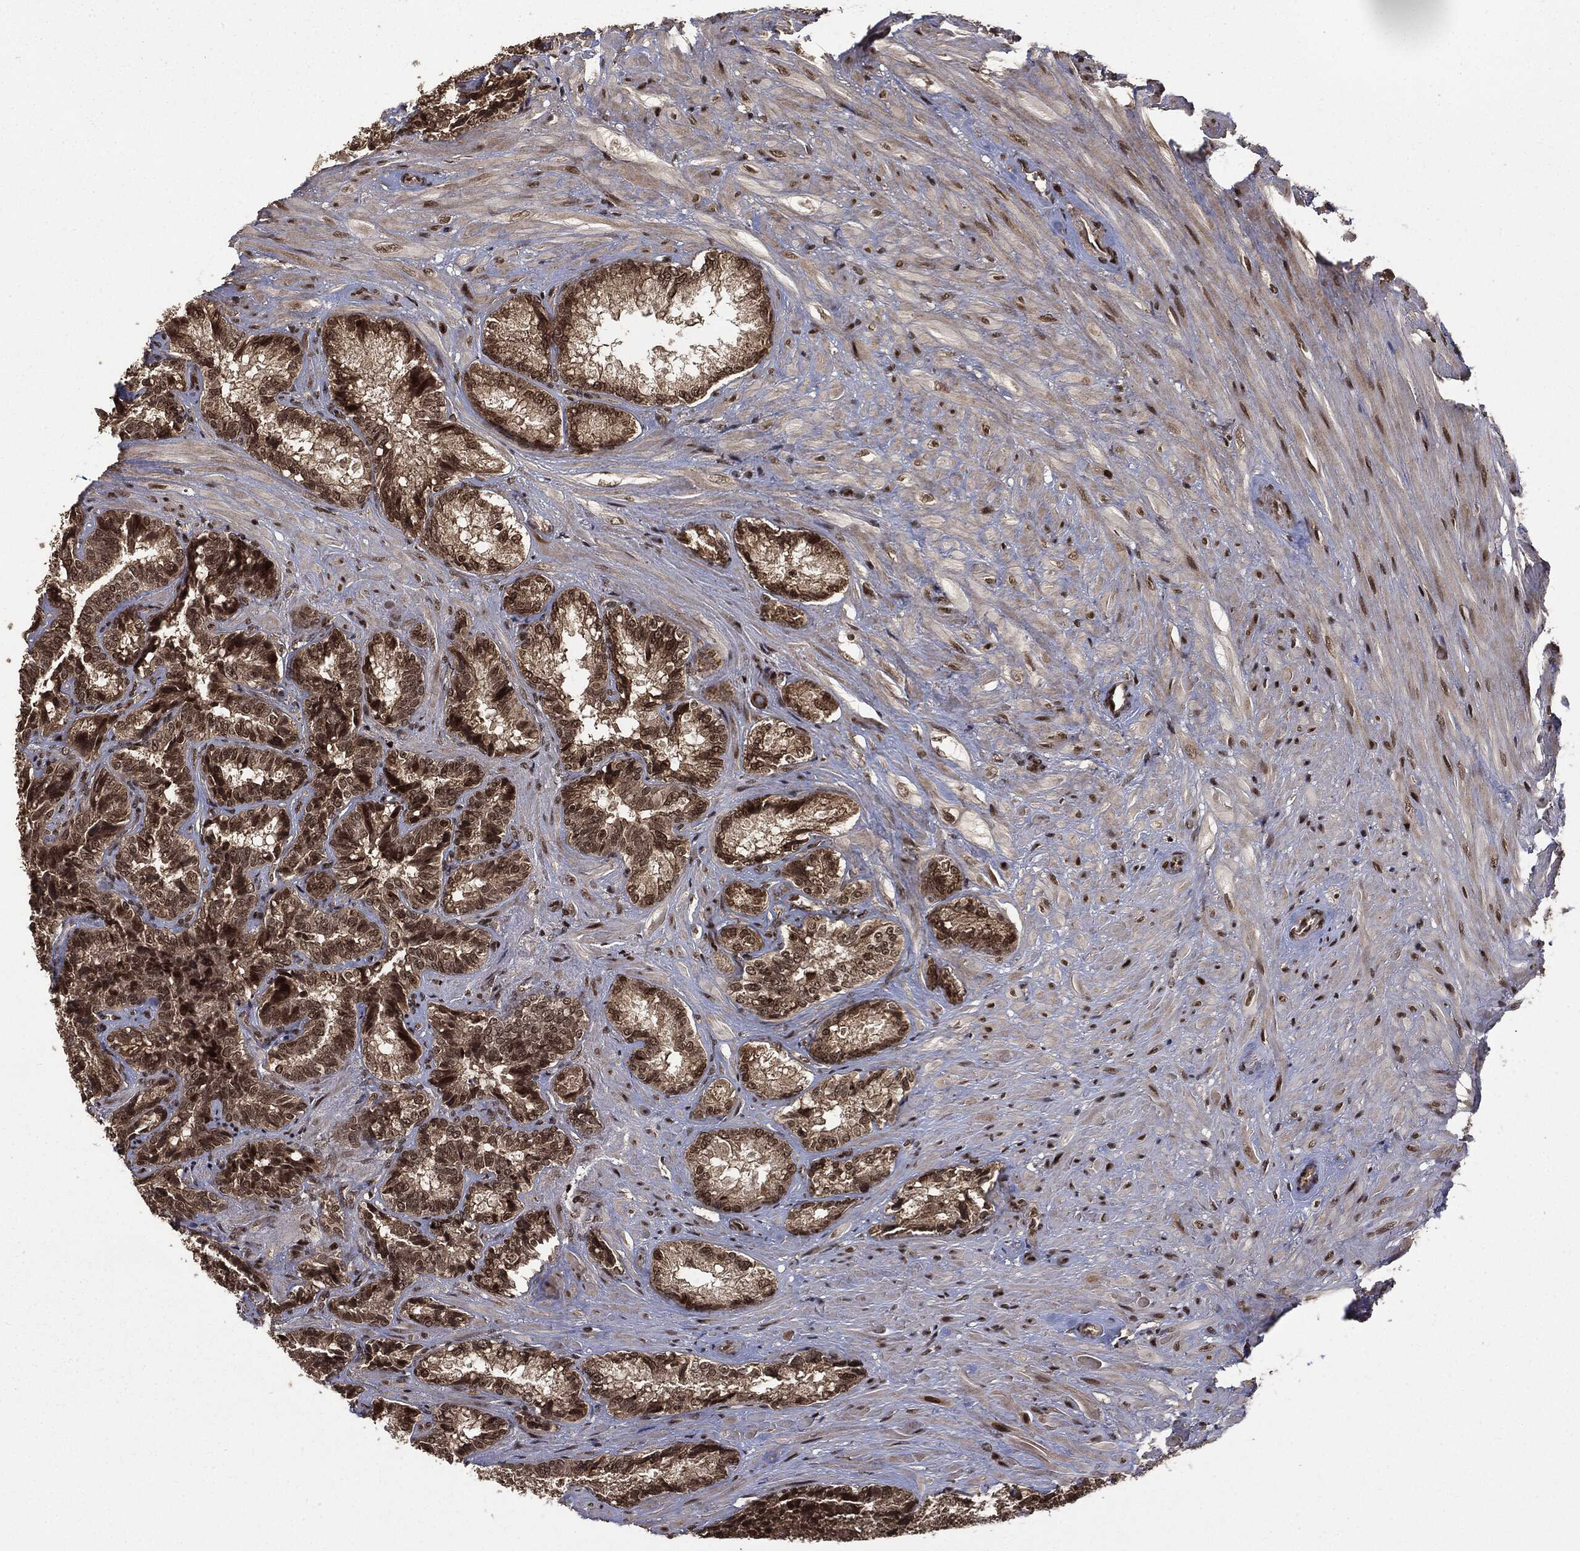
{"staining": {"intensity": "strong", "quantity": ">75%", "location": "cytoplasmic/membranous,nuclear"}, "tissue": "seminal vesicle", "cell_type": "Glandular cells", "image_type": "normal", "snomed": [{"axis": "morphology", "description": "Normal tissue, NOS"}, {"axis": "topography", "description": "Seminal veicle"}], "caption": "This is an image of immunohistochemistry staining of unremarkable seminal vesicle, which shows strong positivity in the cytoplasmic/membranous,nuclear of glandular cells.", "gene": "CTDP1", "patient": {"sex": "male", "age": 68}}